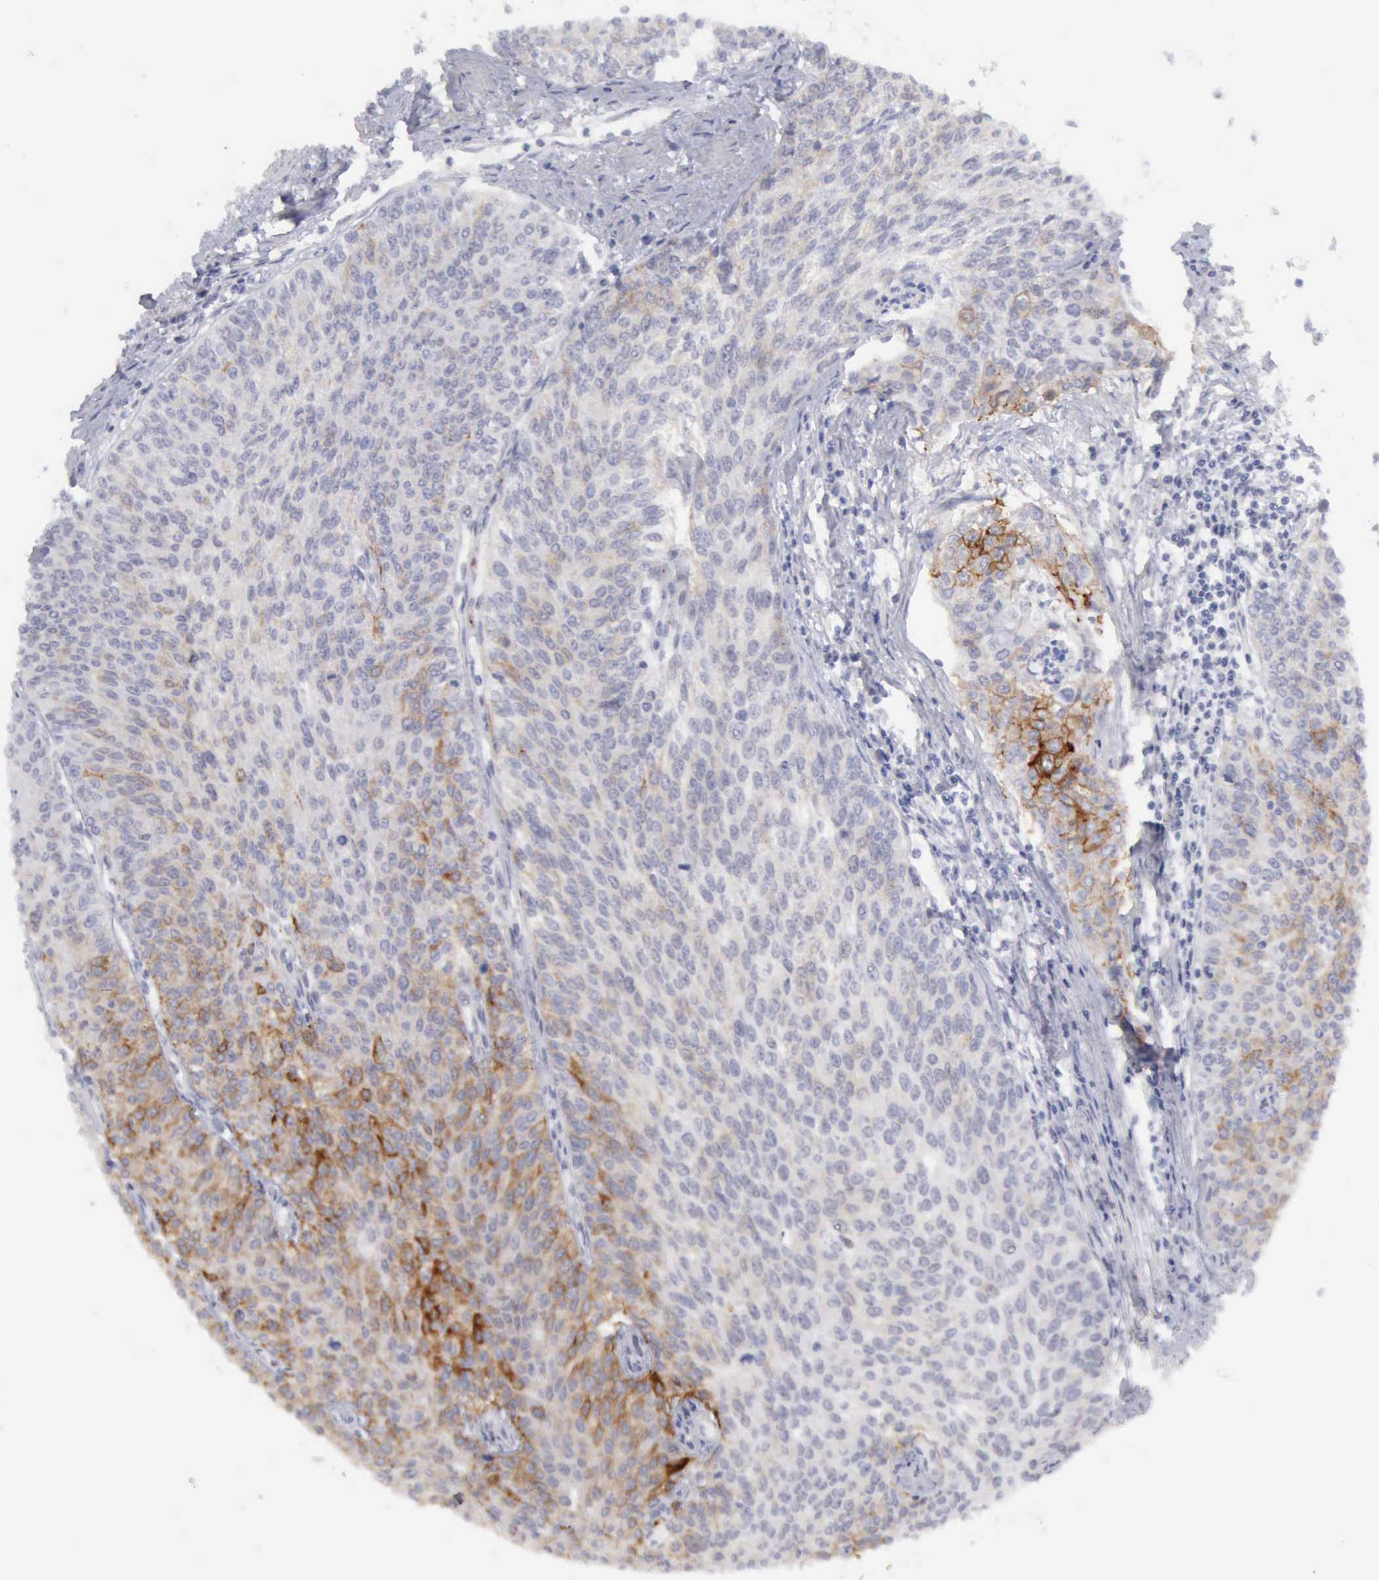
{"staining": {"intensity": "moderate", "quantity": "<25%", "location": "cytoplasmic/membranous"}, "tissue": "urothelial cancer", "cell_type": "Tumor cells", "image_type": "cancer", "snomed": [{"axis": "morphology", "description": "Urothelial carcinoma, Low grade"}, {"axis": "topography", "description": "Urinary bladder"}], "caption": "The photomicrograph reveals immunohistochemical staining of urothelial cancer. There is moderate cytoplasmic/membranous positivity is appreciated in about <25% of tumor cells.", "gene": "TFRC", "patient": {"sex": "female", "age": 73}}